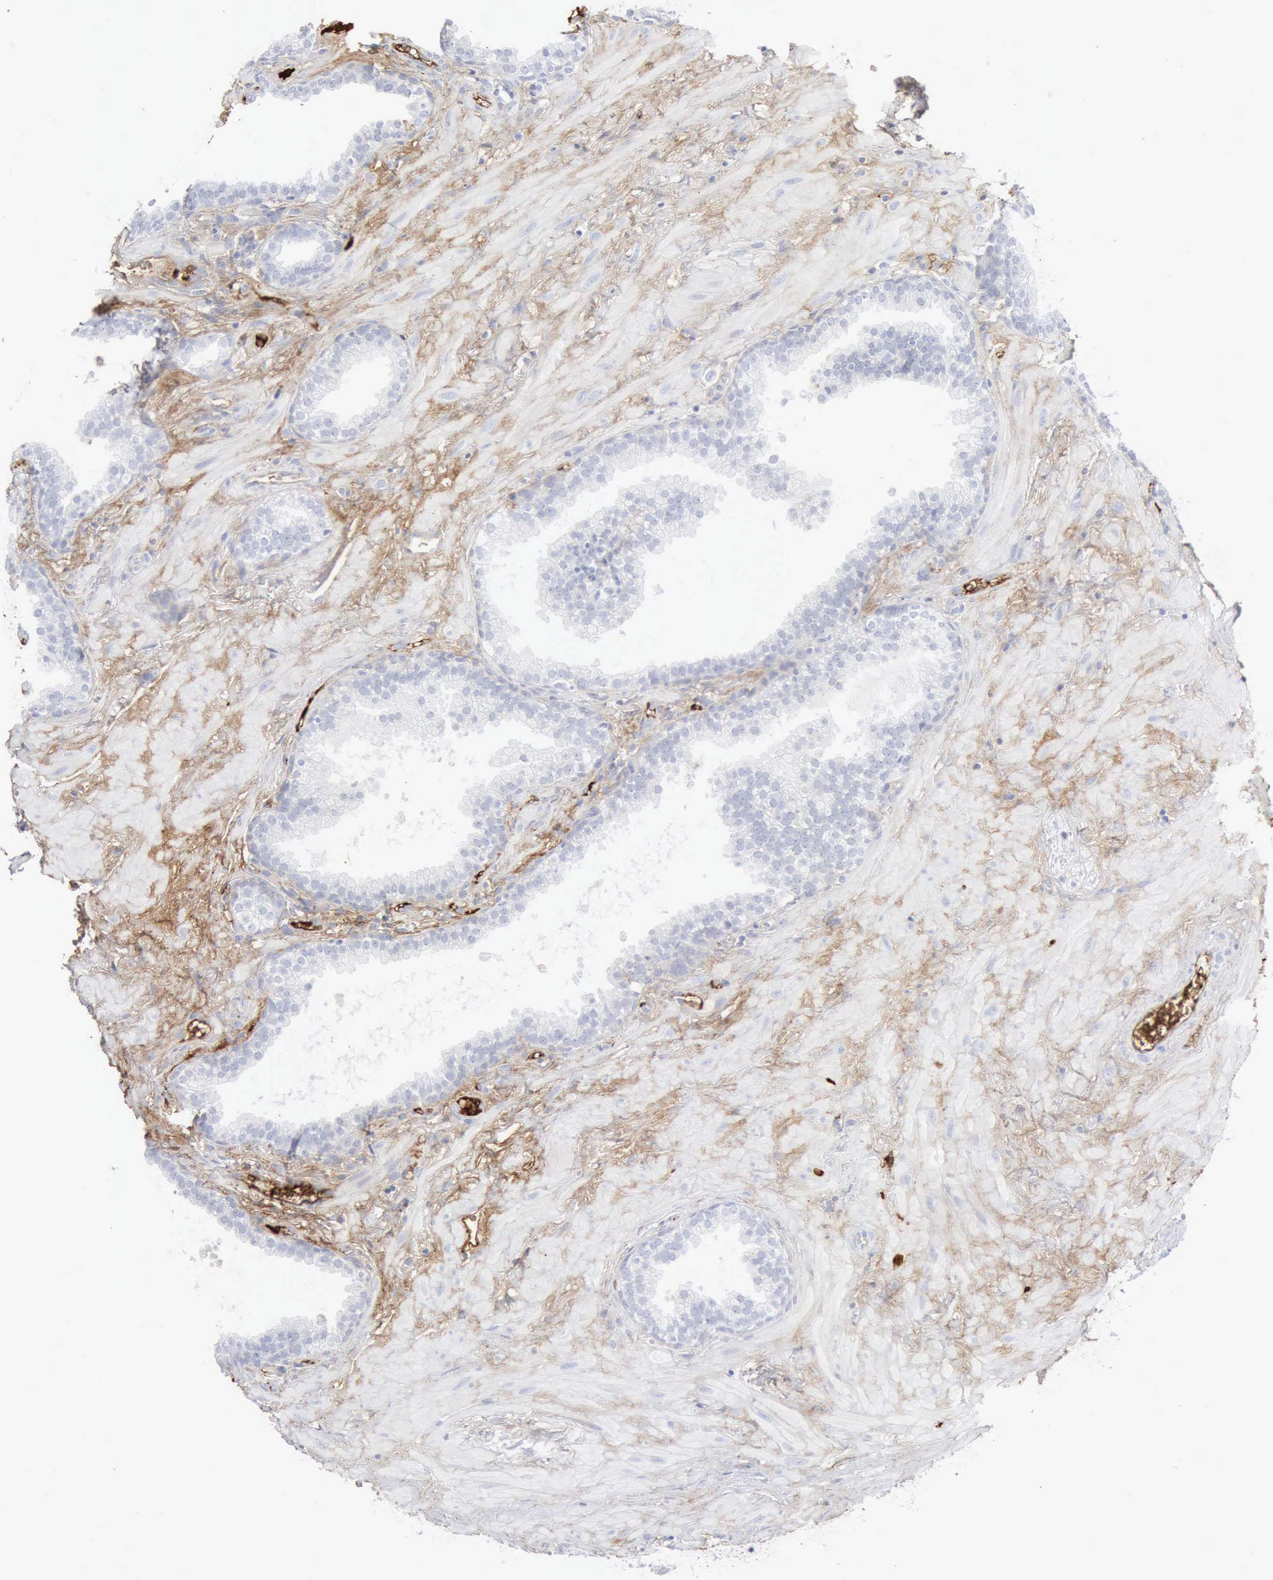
{"staining": {"intensity": "negative", "quantity": "none", "location": "none"}, "tissue": "prostate", "cell_type": "Glandular cells", "image_type": "normal", "snomed": [{"axis": "morphology", "description": "Normal tissue, NOS"}, {"axis": "topography", "description": "Prostate"}], "caption": "Immunohistochemistry image of unremarkable human prostate stained for a protein (brown), which demonstrates no staining in glandular cells.", "gene": "C4BPA", "patient": {"sex": "male", "age": 51}}